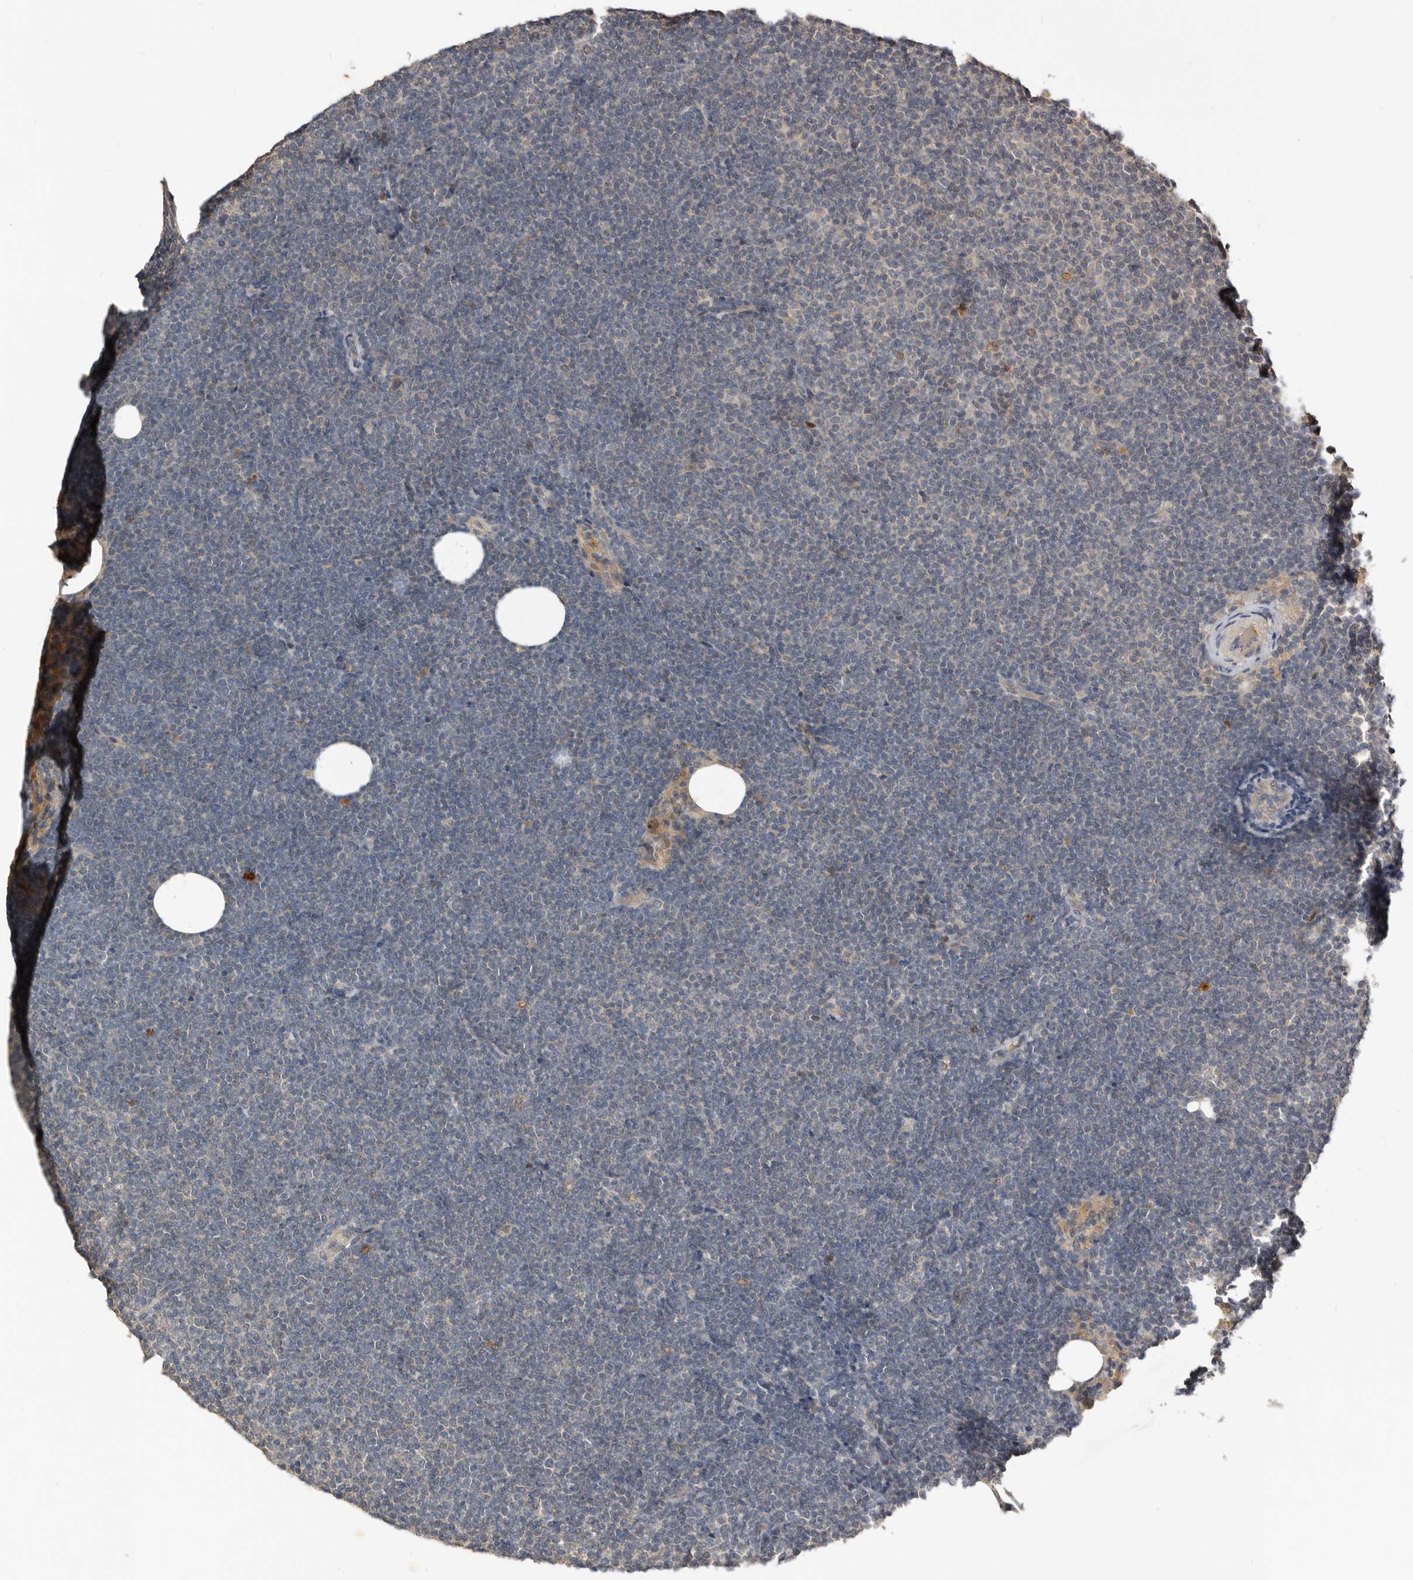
{"staining": {"intensity": "weak", "quantity": "25%-75%", "location": "cytoplasmic/membranous"}, "tissue": "lymphoma", "cell_type": "Tumor cells", "image_type": "cancer", "snomed": [{"axis": "morphology", "description": "Malignant lymphoma, non-Hodgkin's type, Low grade"}, {"axis": "topography", "description": "Lymph node"}], "caption": "Immunohistochemical staining of human low-grade malignant lymphoma, non-Hodgkin's type reveals low levels of weak cytoplasmic/membranous protein positivity in approximately 25%-75% of tumor cells.", "gene": "NMUR1", "patient": {"sex": "female", "age": 53}}